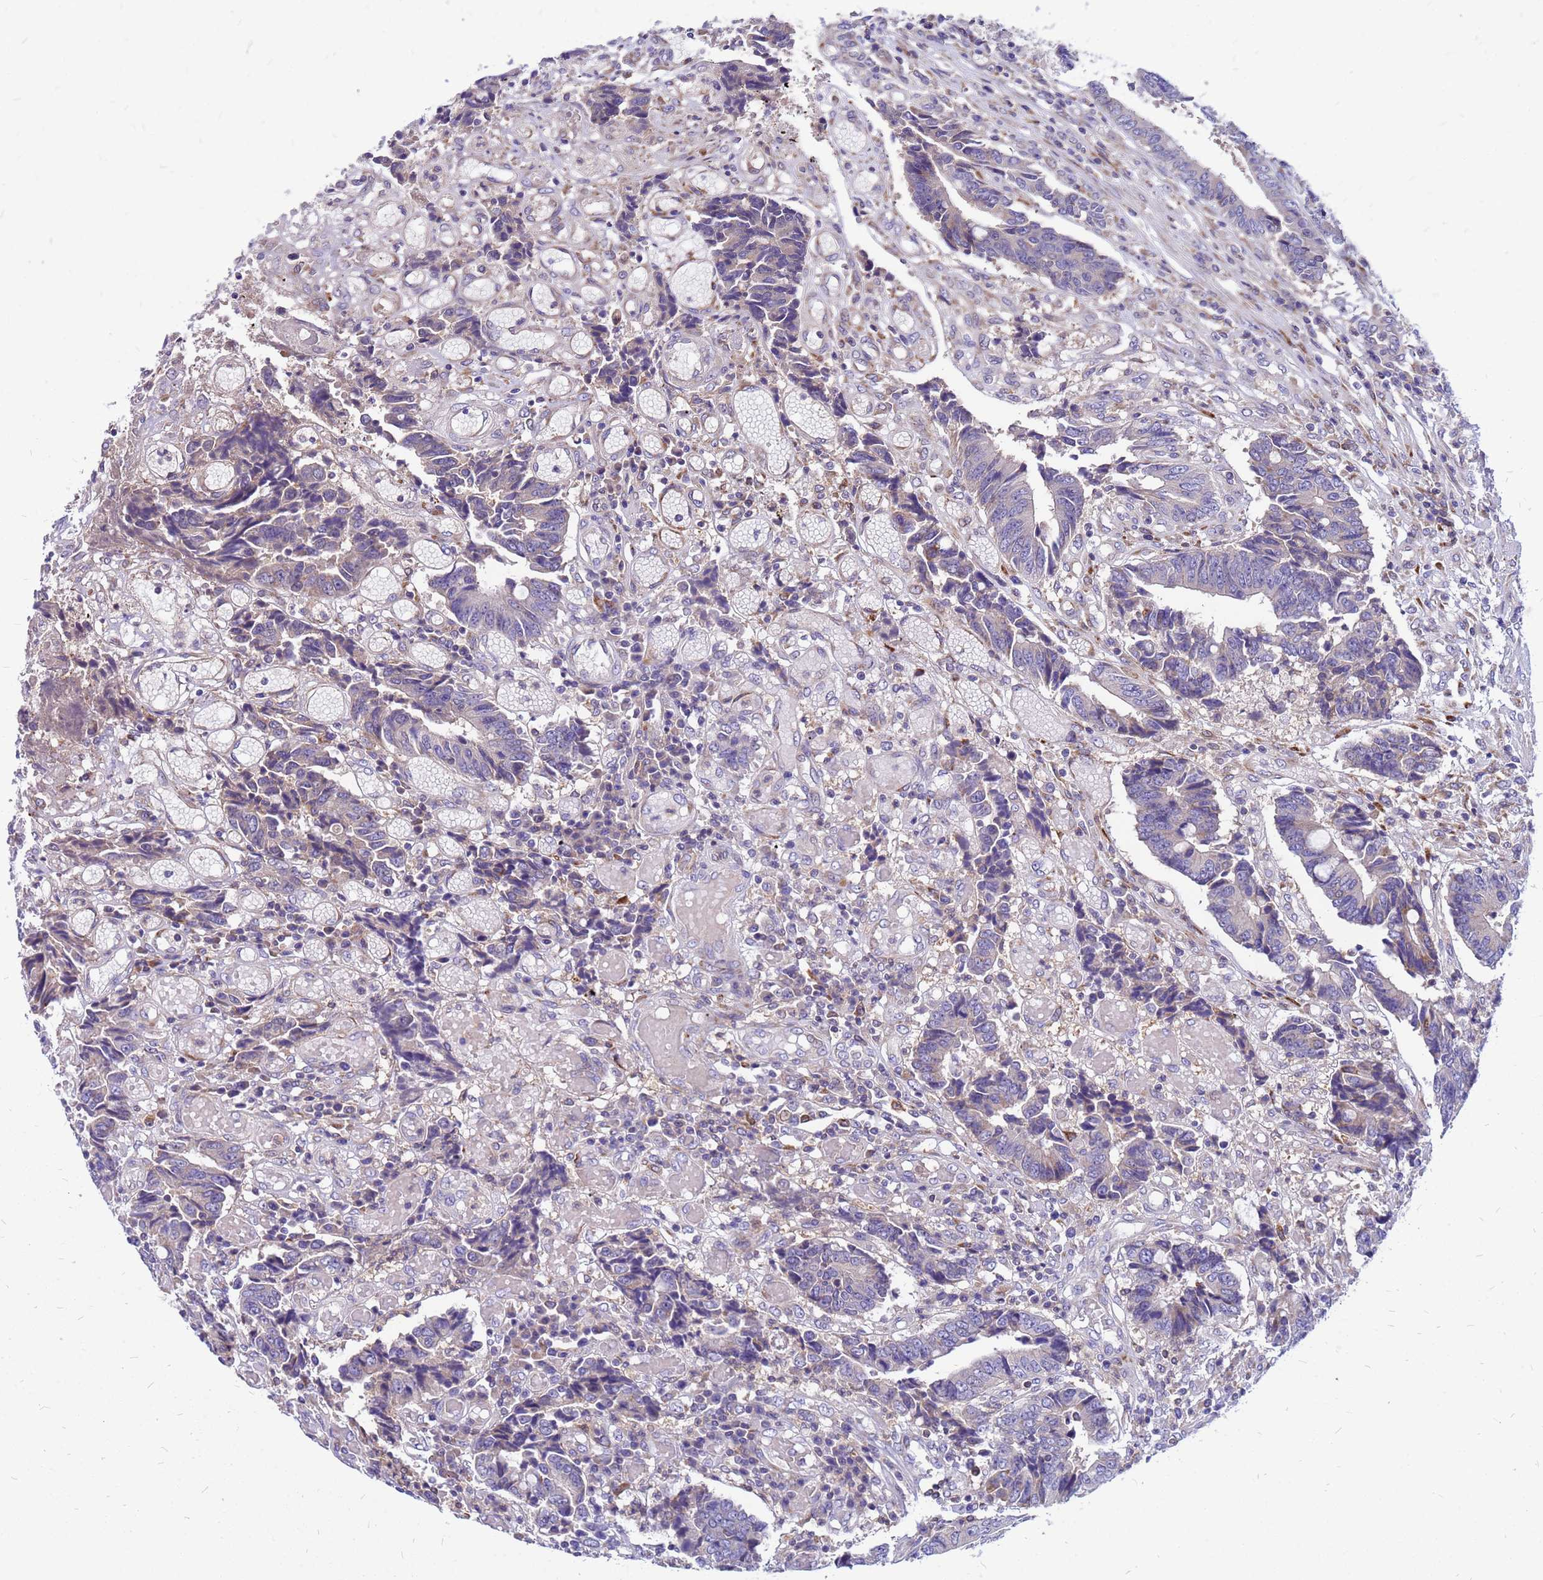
{"staining": {"intensity": "negative", "quantity": "none", "location": "none"}, "tissue": "colorectal cancer", "cell_type": "Tumor cells", "image_type": "cancer", "snomed": [{"axis": "morphology", "description": "Adenocarcinoma, NOS"}, {"axis": "topography", "description": "Rectum"}], "caption": "Immunohistochemistry (IHC) of human colorectal cancer demonstrates no staining in tumor cells.", "gene": "FHIP1A", "patient": {"sex": "male", "age": 84}}